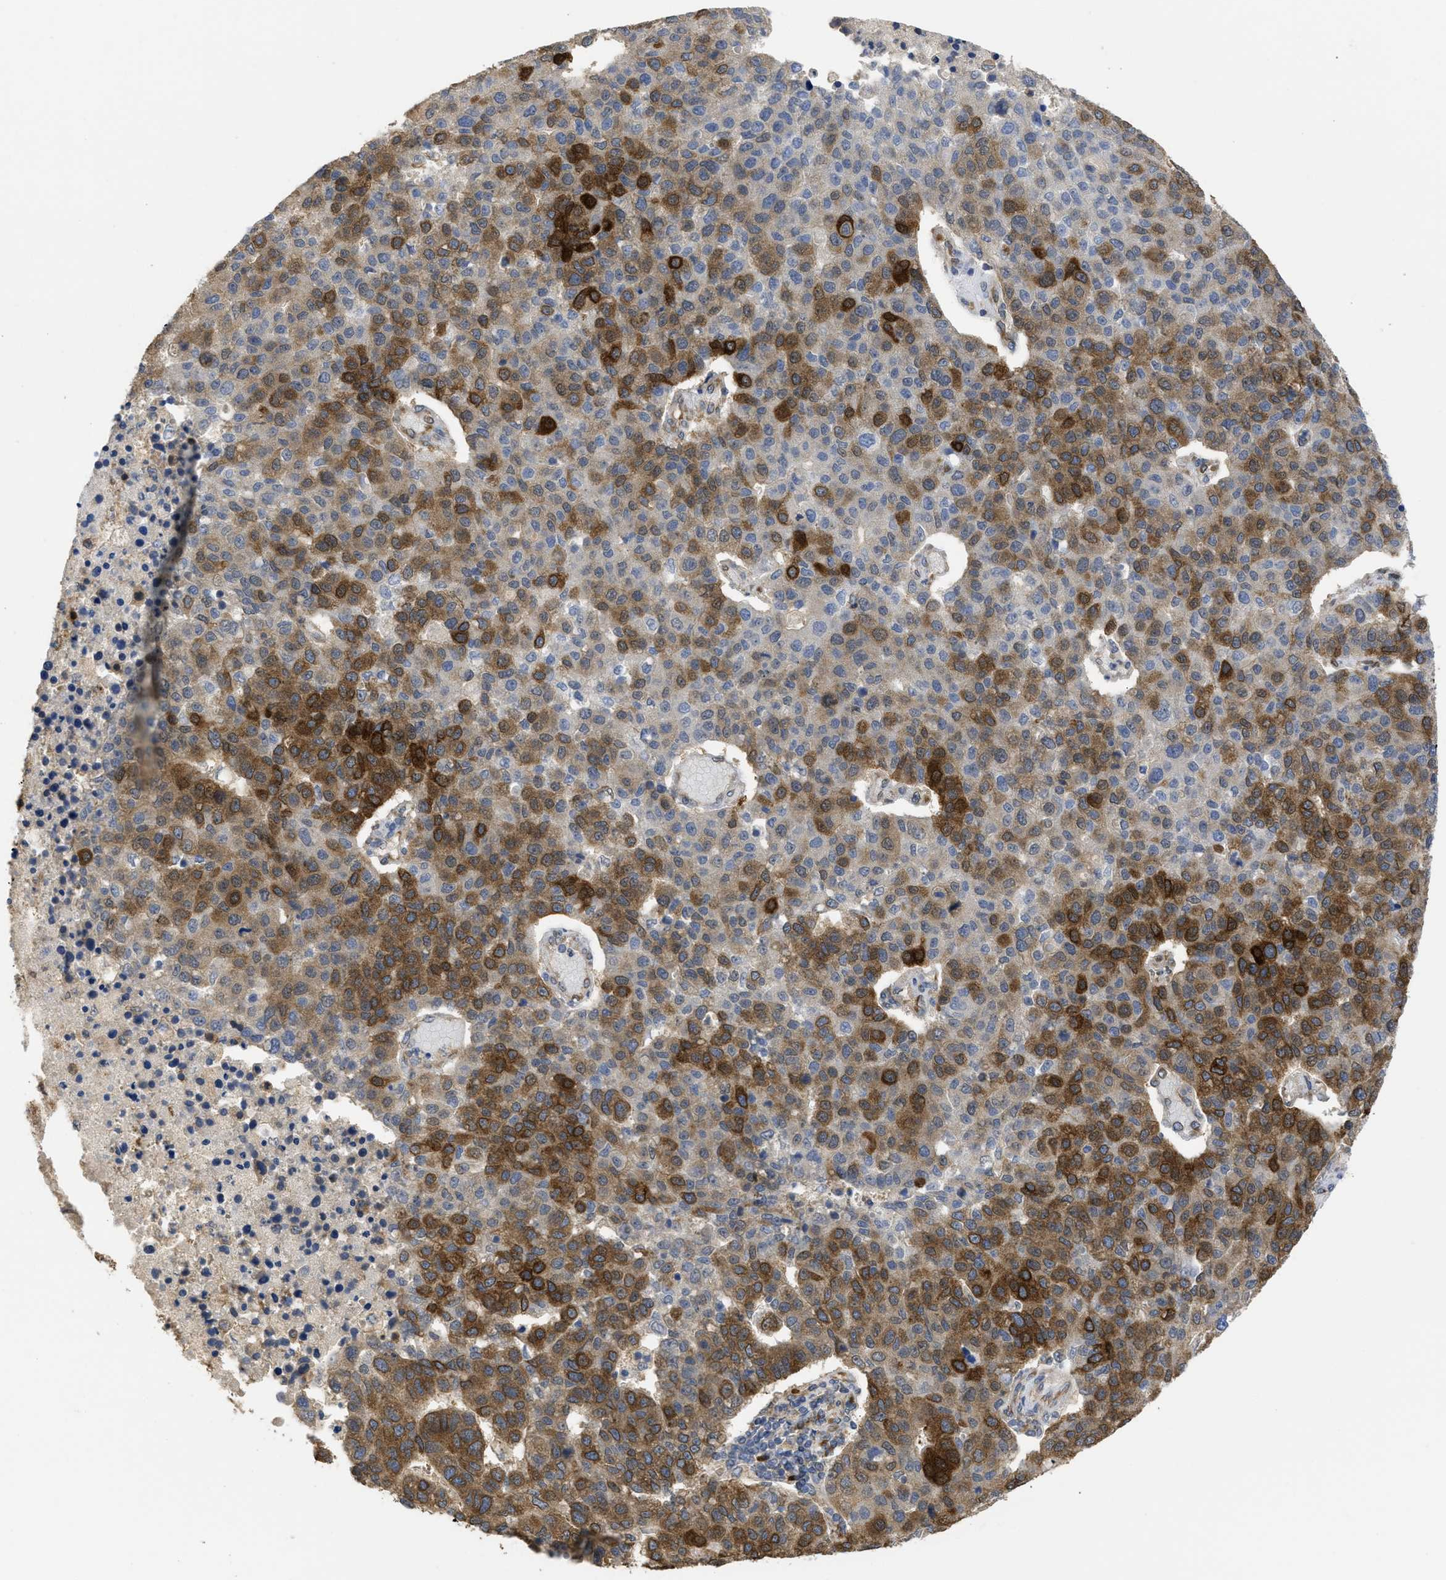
{"staining": {"intensity": "strong", "quantity": "25%-75%", "location": "cytoplasmic/membranous"}, "tissue": "pancreatic cancer", "cell_type": "Tumor cells", "image_type": "cancer", "snomed": [{"axis": "morphology", "description": "Adenocarcinoma, NOS"}, {"axis": "topography", "description": "Pancreas"}], "caption": "There is high levels of strong cytoplasmic/membranous staining in tumor cells of pancreatic adenocarcinoma, as demonstrated by immunohistochemical staining (brown color).", "gene": "DNAJC1", "patient": {"sex": "female", "age": 61}}